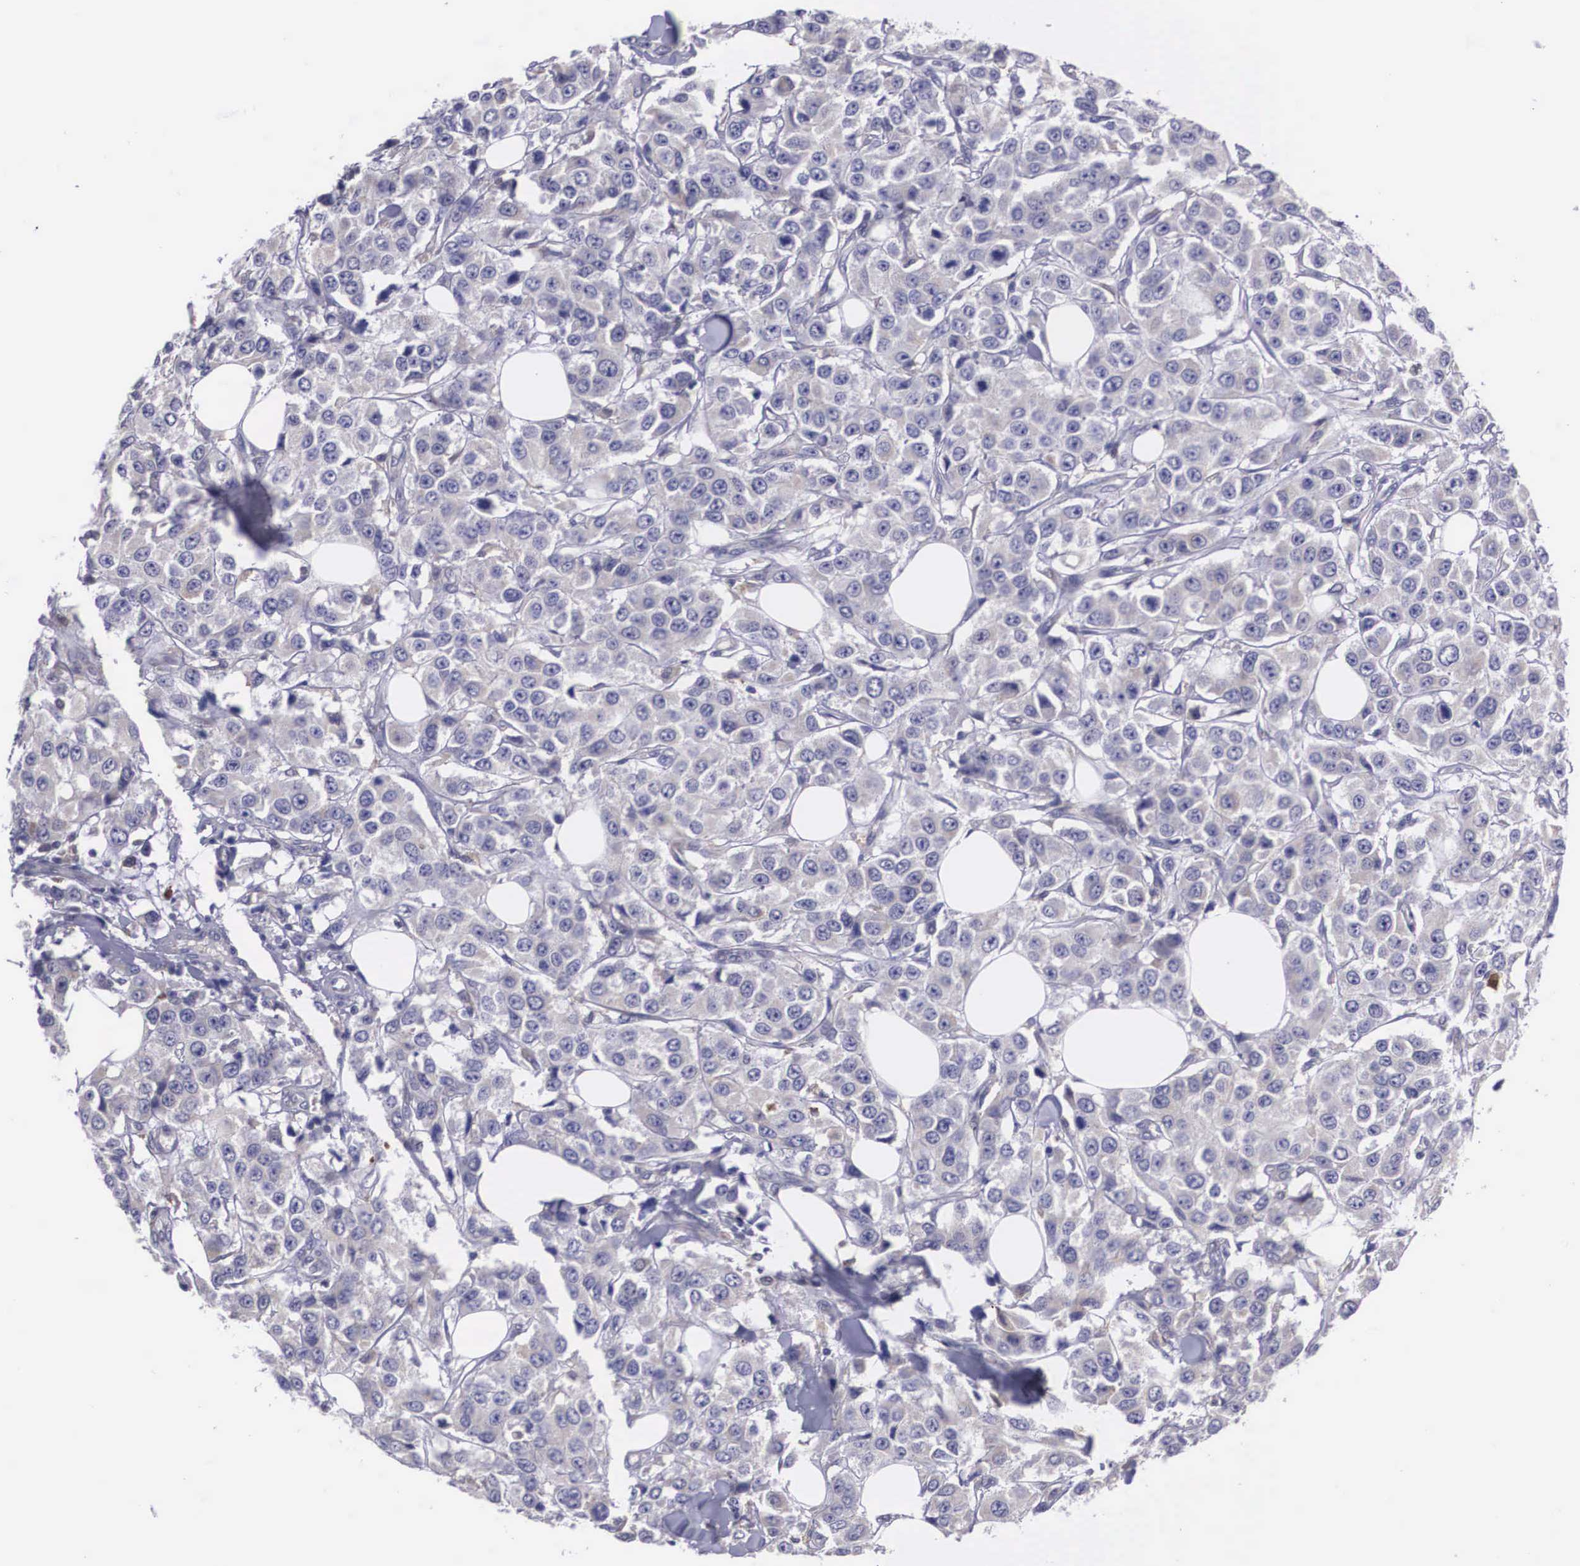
{"staining": {"intensity": "weak", "quantity": "25%-75%", "location": "cytoplasmic/membranous"}, "tissue": "breast cancer", "cell_type": "Tumor cells", "image_type": "cancer", "snomed": [{"axis": "morphology", "description": "Duct carcinoma"}, {"axis": "topography", "description": "Breast"}], "caption": "DAB immunohistochemical staining of human intraductal carcinoma (breast) exhibits weak cytoplasmic/membranous protein positivity in approximately 25%-75% of tumor cells. The protein is stained brown, and the nuclei are stained in blue (DAB IHC with brightfield microscopy, high magnification).", "gene": "CRELD2", "patient": {"sex": "female", "age": 58}}